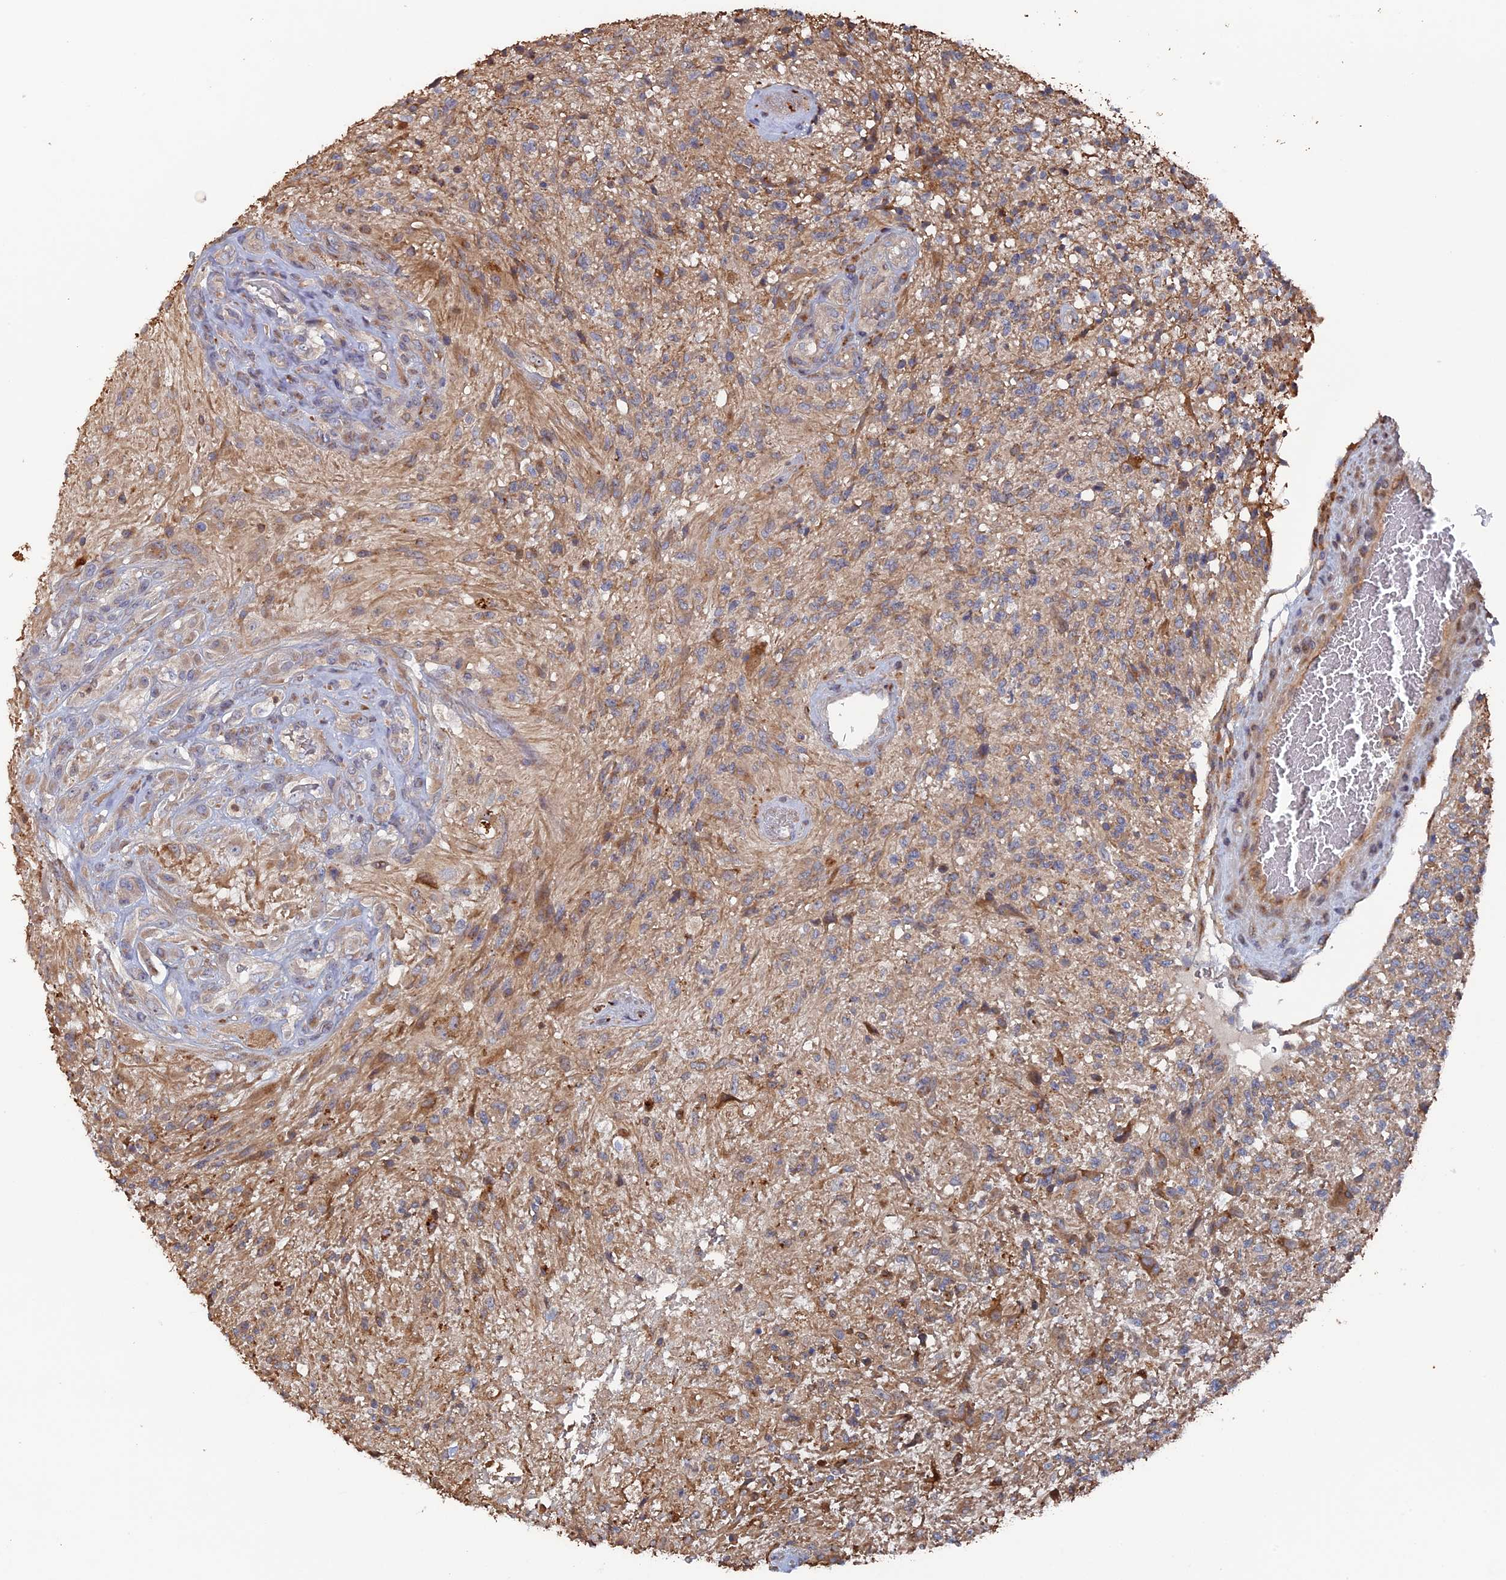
{"staining": {"intensity": "negative", "quantity": "none", "location": "none"}, "tissue": "glioma", "cell_type": "Tumor cells", "image_type": "cancer", "snomed": [{"axis": "morphology", "description": "Glioma, malignant, High grade"}, {"axis": "topography", "description": "Brain"}], "caption": "High power microscopy image of an immunohistochemistry (IHC) micrograph of malignant glioma (high-grade), revealing no significant positivity in tumor cells.", "gene": "VPS37C", "patient": {"sex": "male", "age": 56}}